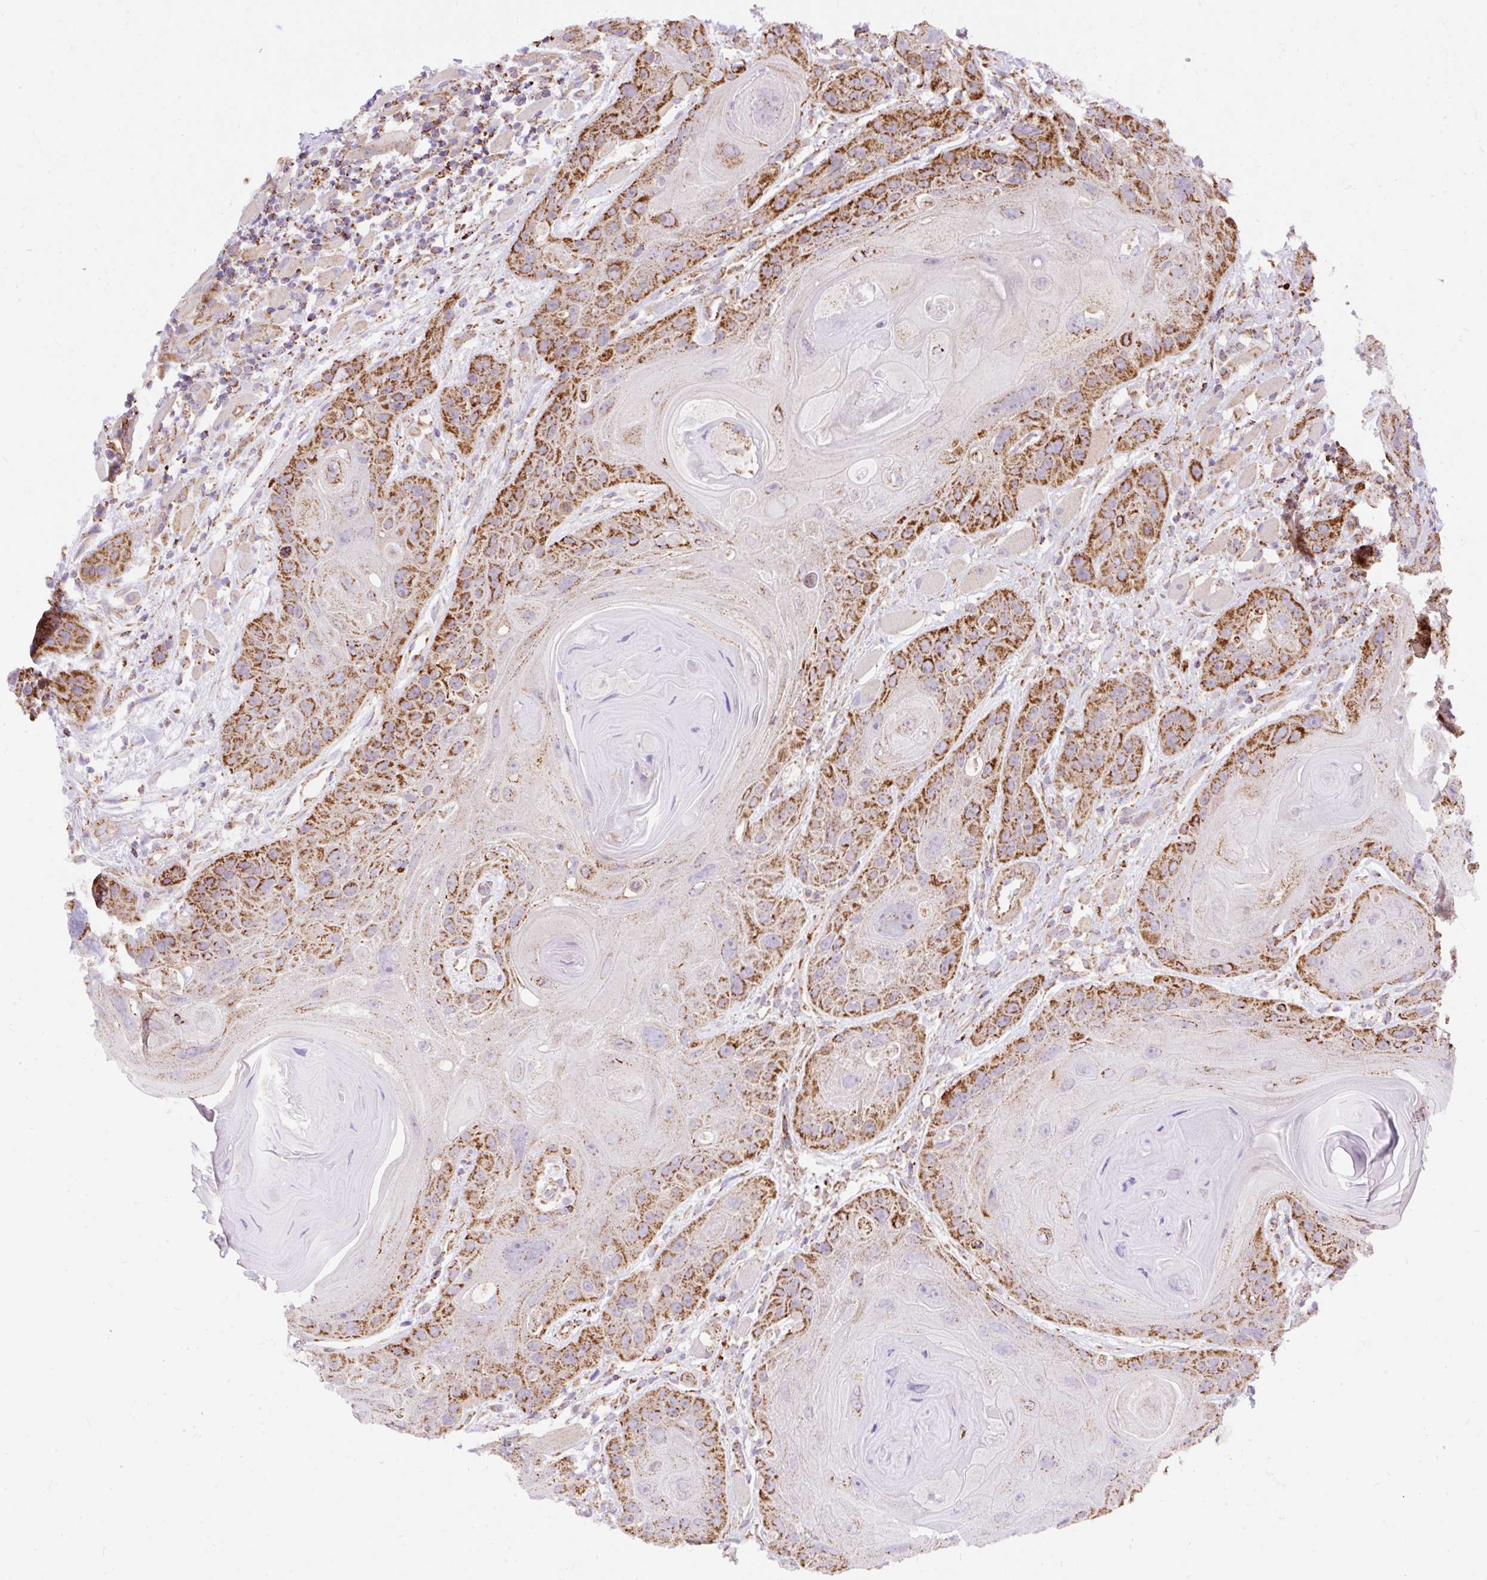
{"staining": {"intensity": "strong", "quantity": ">75%", "location": "cytoplasmic/membranous"}, "tissue": "head and neck cancer", "cell_type": "Tumor cells", "image_type": "cancer", "snomed": [{"axis": "morphology", "description": "Squamous cell carcinoma, NOS"}, {"axis": "topography", "description": "Head-Neck"}], "caption": "DAB immunohistochemical staining of head and neck squamous cell carcinoma demonstrates strong cytoplasmic/membranous protein expression in approximately >75% of tumor cells. (Stains: DAB in brown, nuclei in blue, Microscopy: brightfield microscopy at high magnification).", "gene": "CEP290", "patient": {"sex": "female", "age": 59}}